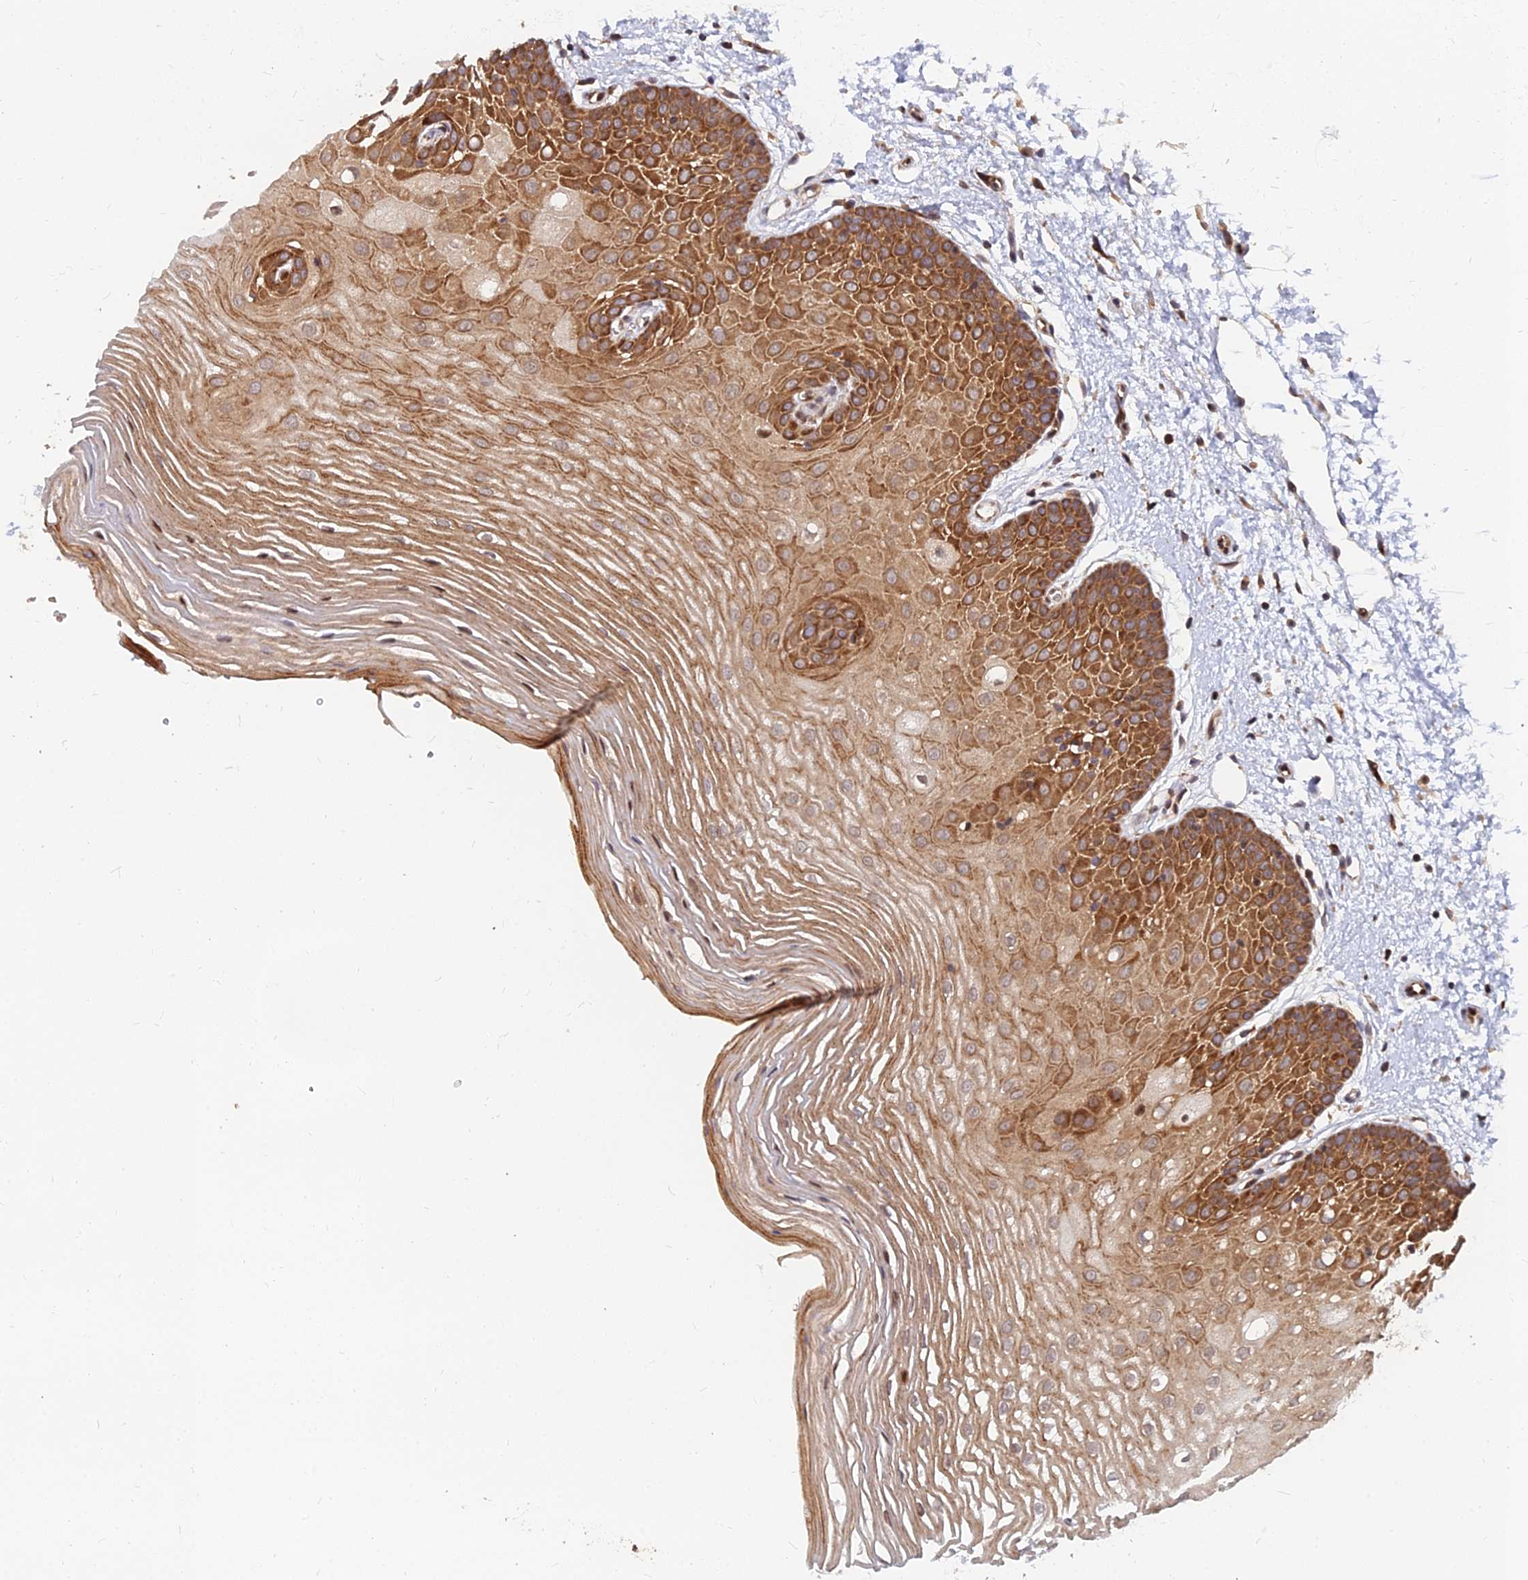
{"staining": {"intensity": "strong", "quantity": ">75%", "location": "cytoplasmic/membranous,nuclear"}, "tissue": "oral mucosa", "cell_type": "Squamous epithelial cells", "image_type": "normal", "snomed": [{"axis": "morphology", "description": "Normal tissue, NOS"}, {"axis": "topography", "description": "Oral tissue"}, {"axis": "topography", "description": "Tounge, NOS"}], "caption": "IHC of benign oral mucosa shows high levels of strong cytoplasmic/membranous,nuclear positivity in approximately >75% of squamous epithelial cells.", "gene": "CCT6A", "patient": {"sex": "female", "age": 73}}